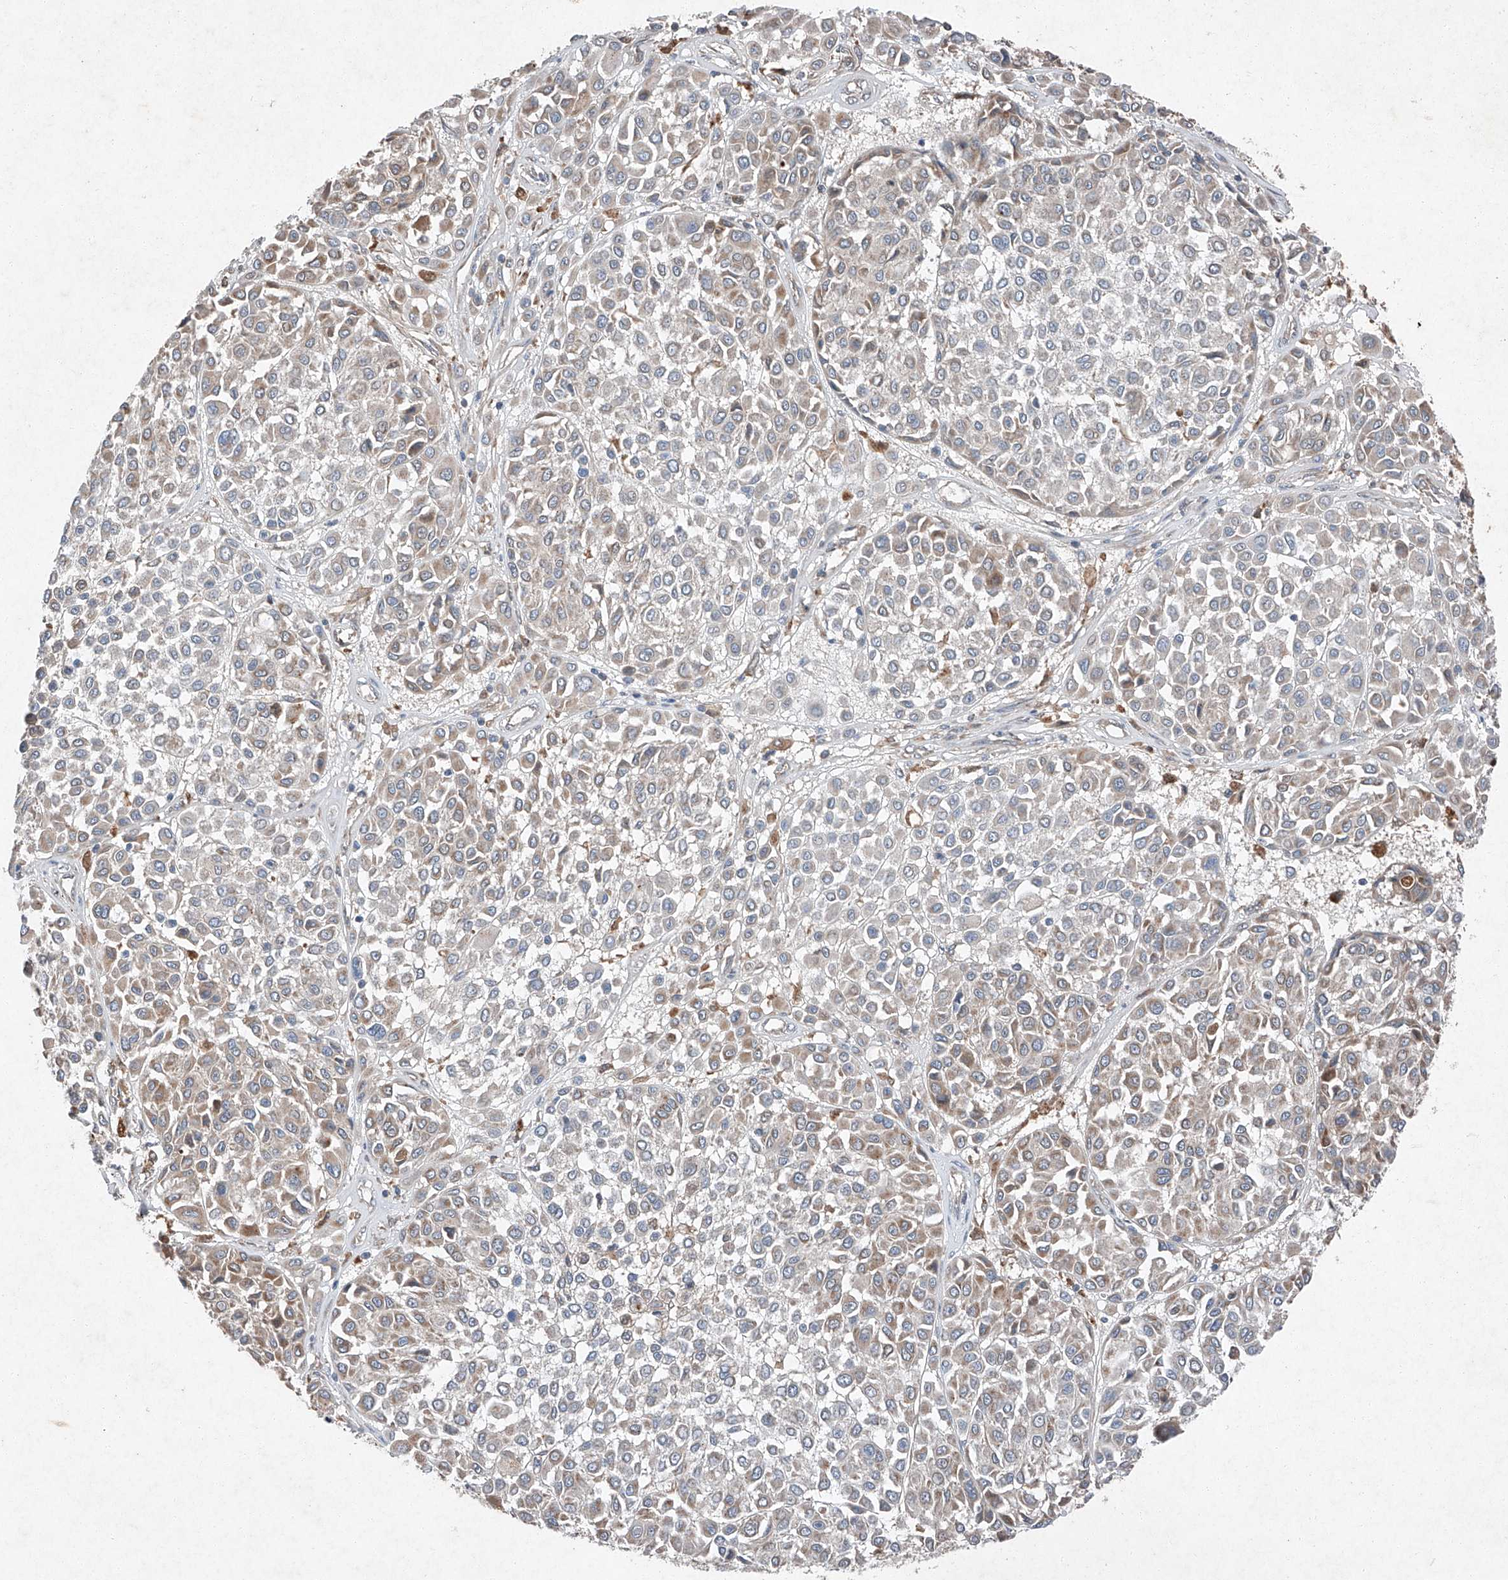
{"staining": {"intensity": "weak", "quantity": "<25%", "location": "cytoplasmic/membranous"}, "tissue": "melanoma", "cell_type": "Tumor cells", "image_type": "cancer", "snomed": [{"axis": "morphology", "description": "Malignant melanoma, Metastatic site"}, {"axis": "topography", "description": "Soft tissue"}], "caption": "The histopathology image shows no staining of tumor cells in malignant melanoma (metastatic site).", "gene": "RUSC1", "patient": {"sex": "male", "age": 41}}